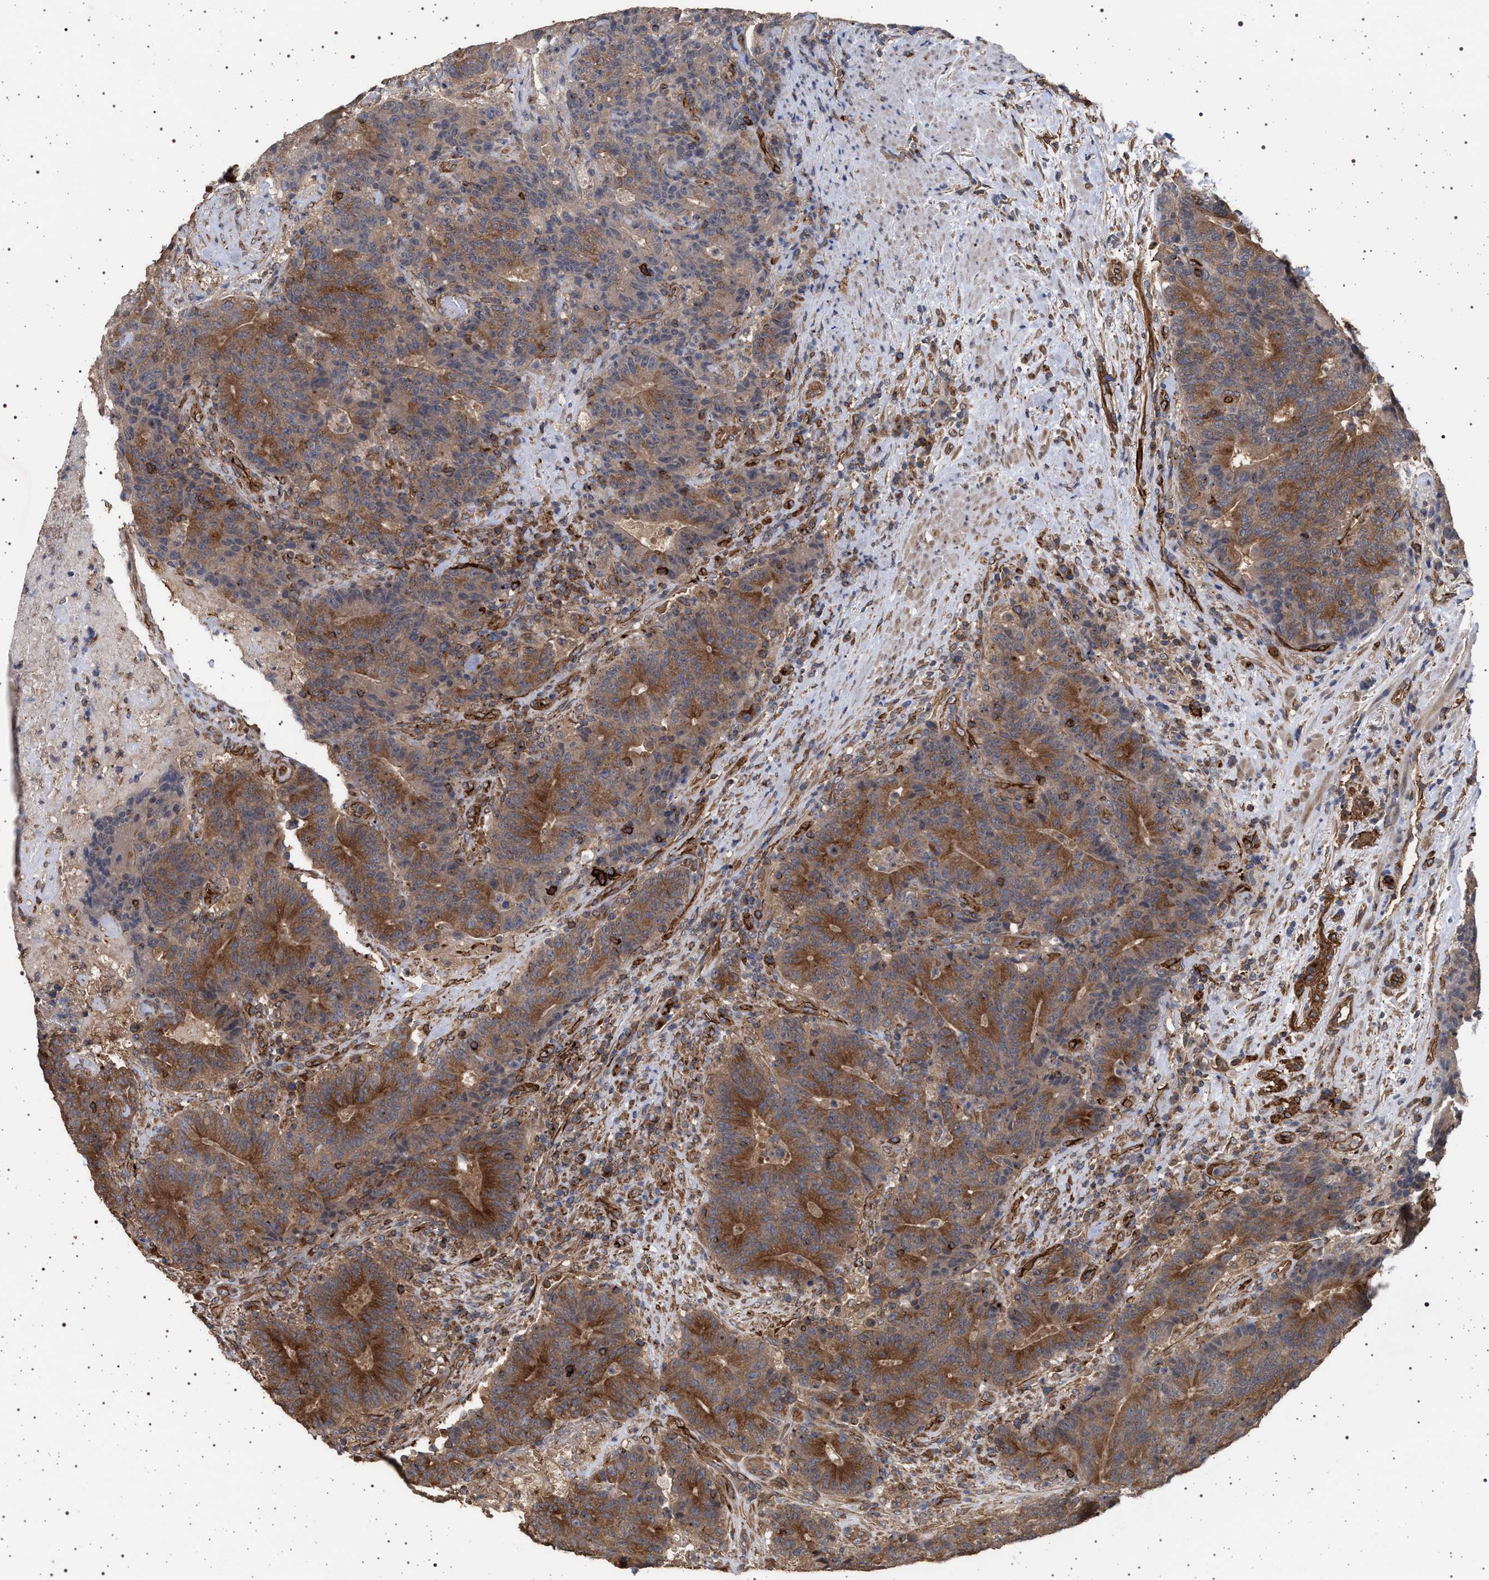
{"staining": {"intensity": "moderate", "quantity": ">75%", "location": "cytoplasmic/membranous"}, "tissue": "colorectal cancer", "cell_type": "Tumor cells", "image_type": "cancer", "snomed": [{"axis": "morphology", "description": "Normal tissue, NOS"}, {"axis": "morphology", "description": "Adenocarcinoma, NOS"}, {"axis": "topography", "description": "Colon"}], "caption": "The image demonstrates staining of adenocarcinoma (colorectal), revealing moderate cytoplasmic/membranous protein positivity (brown color) within tumor cells.", "gene": "IFT20", "patient": {"sex": "female", "age": 75}}